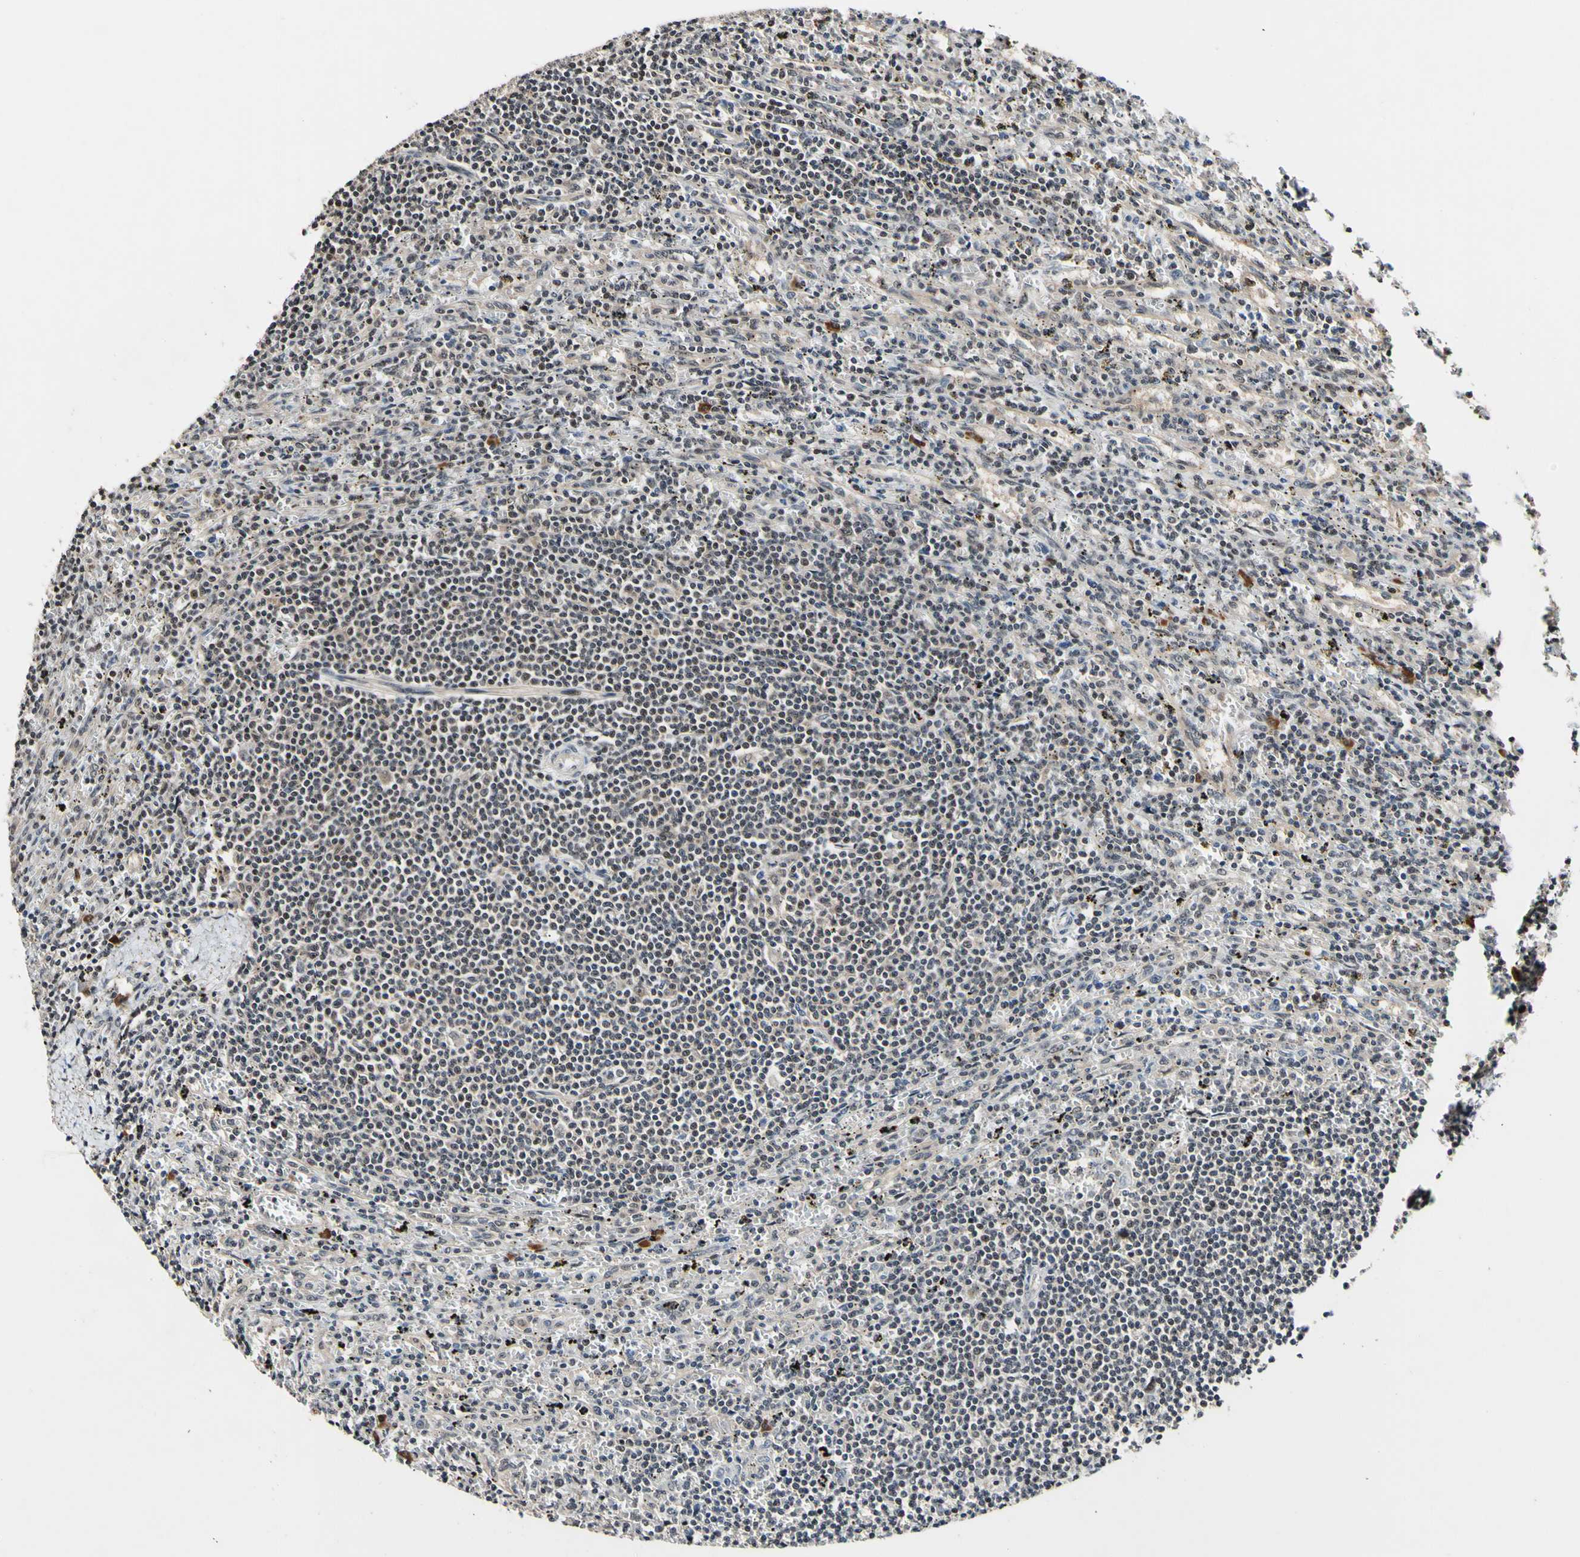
{"staining": {"intensity": "negative", "quantity": "none", "location": "none"}, "tissue": "lymphoma", "cell_type": "Tumor cells", "image_type": "cancer", "snomed": [{"axis": "morphology", "description": "Malignant lymphoma, non-Hodgkin's type, Low grade"}, {"axis": "topography", "description": "Spleen"}], "caption": "There is no significant expression in tumor cells of malignant lymphoma, non-Hodgkin's type (low-grade).", "gene": "PSMD10", "patient": {"sex": "male", "age": 76}}